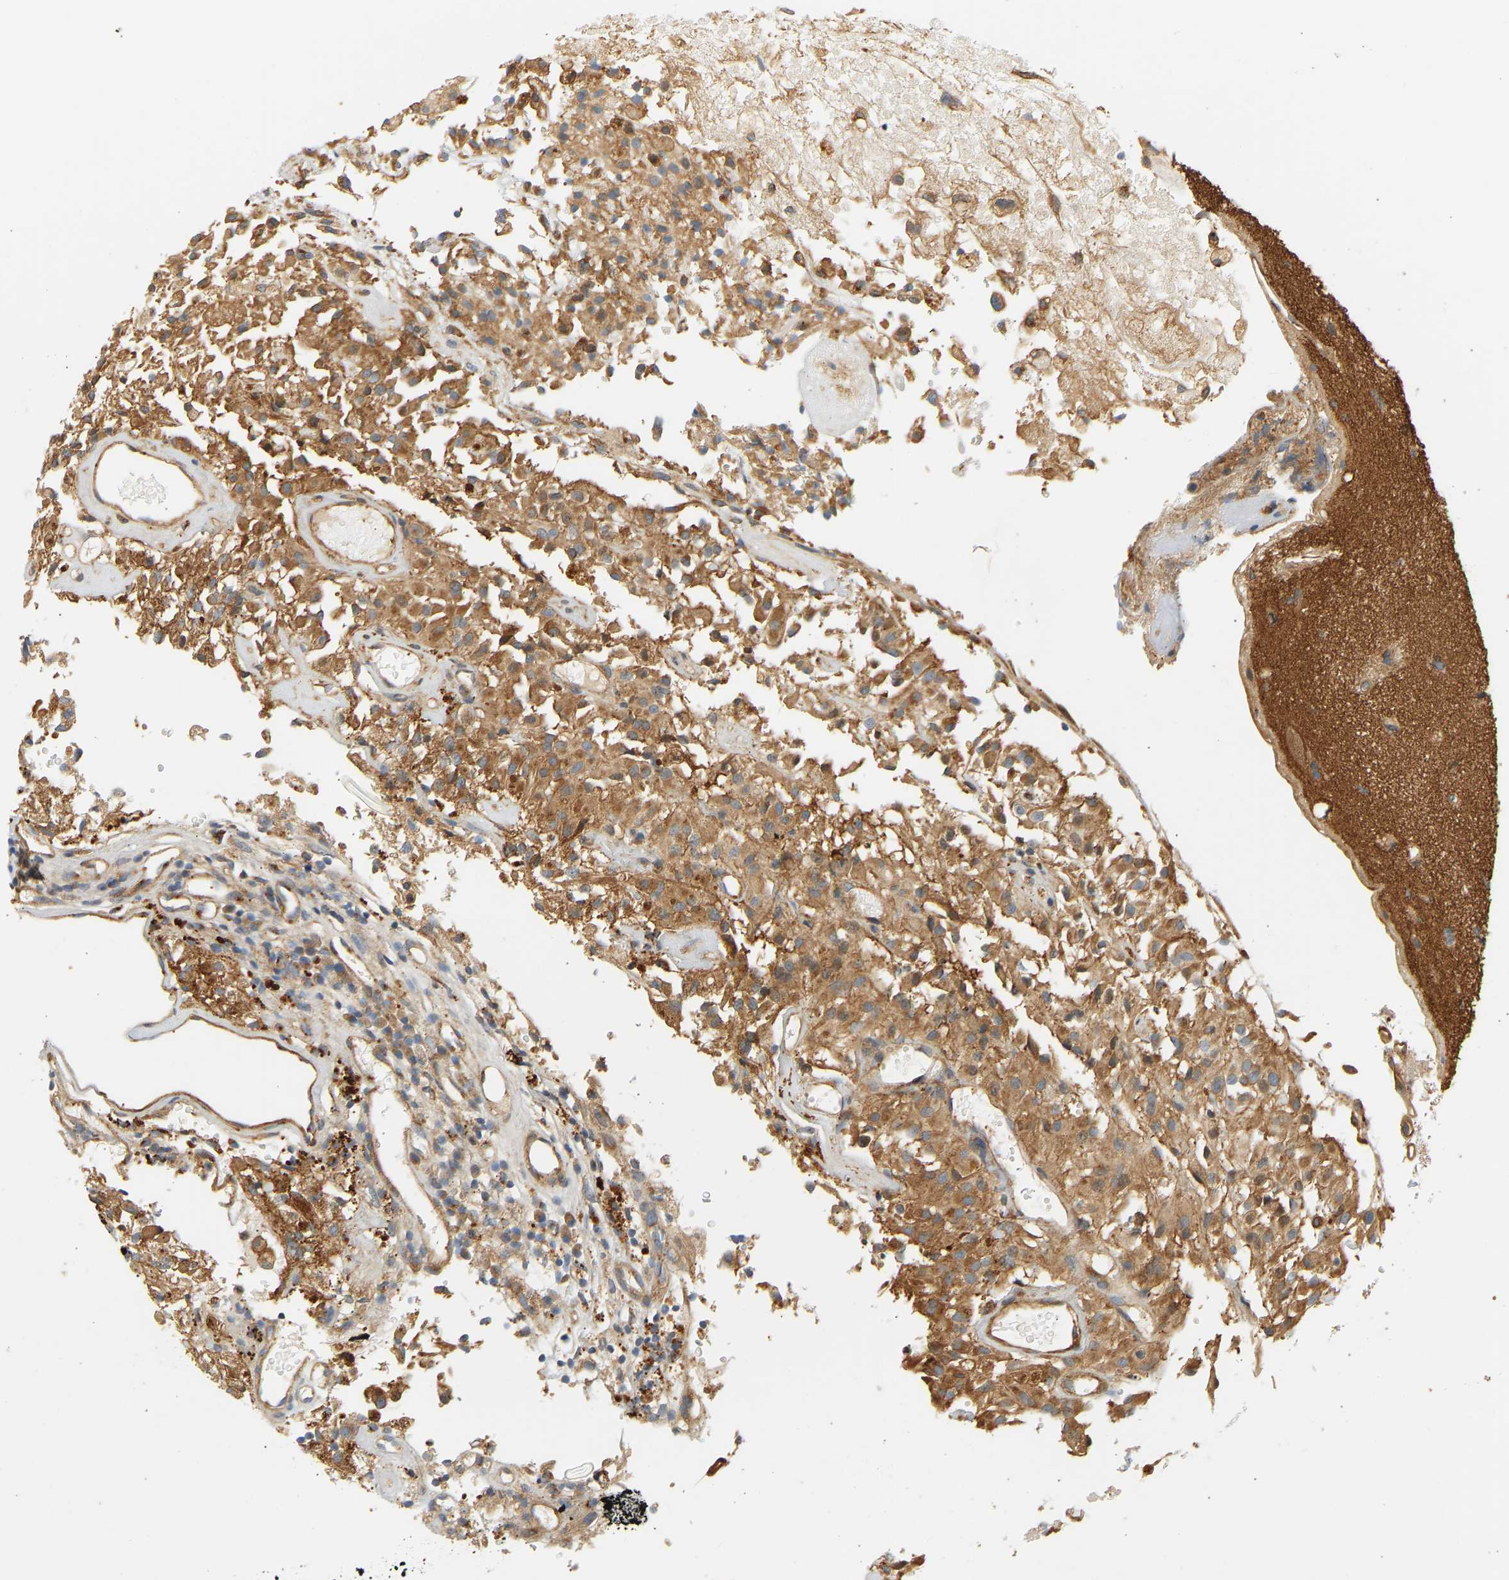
{"staining": {"intensity": "moderate", "quantity": "25%-75%", "location": "cytoplasmic/membranous"}, "tissue": "glioma", "cell_type": "Tumor cells", "image_type": "cancer", "snomed": [{"axis": "morphology", "description": "Glioma, malignant, High grade"}, {"axis": "topography", "description": "Brain"}], "caption": "DAB immunohistochemical staining of malignant high-grade glioma reveals moderate cytoplasmic/membranous protein expression in about 25%-75% of tumor cells.", "gene": "CEP57", "patient": {"sex": "female", "age": 59}}